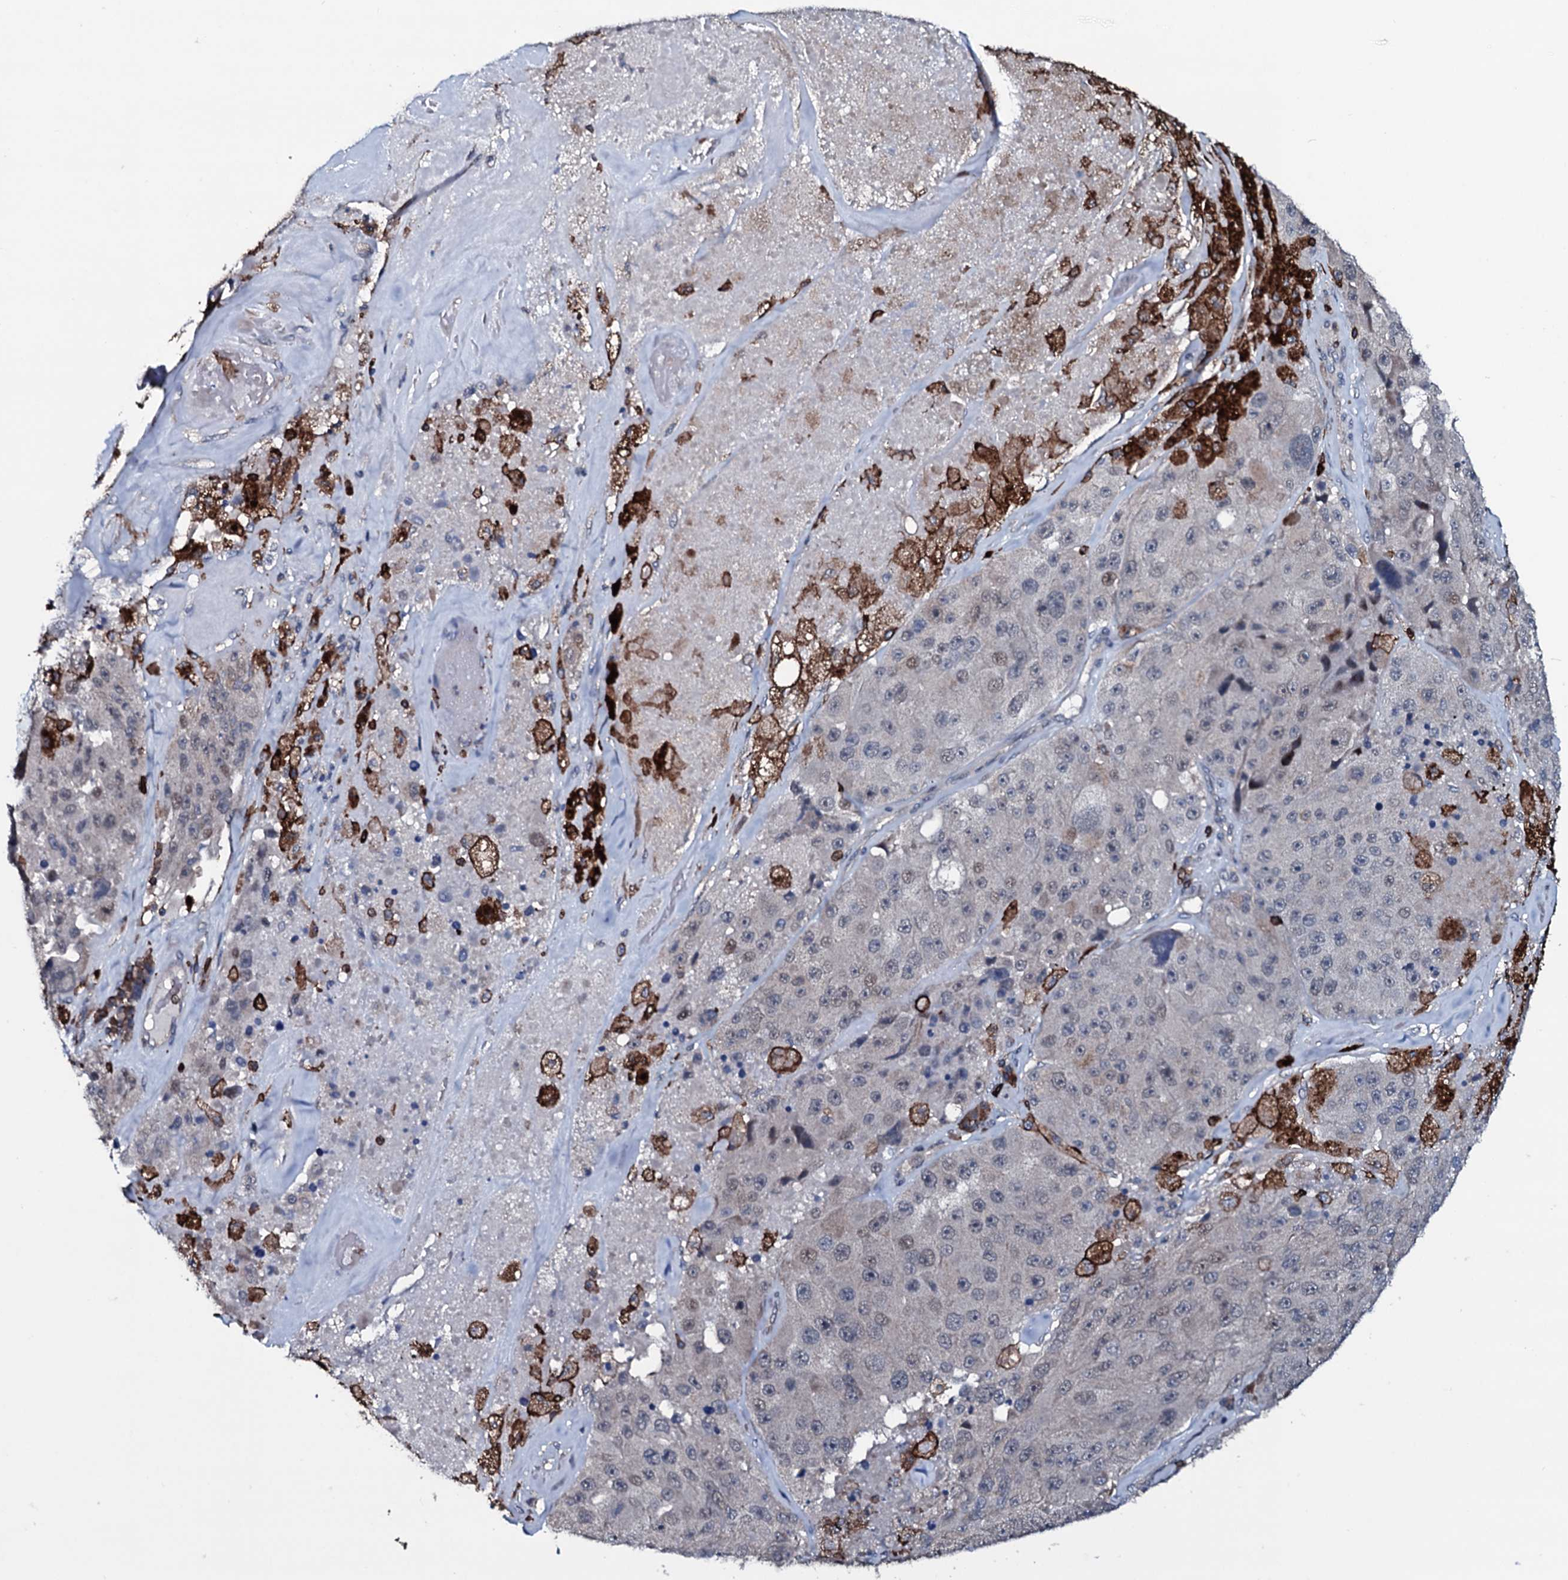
{"staining": {"intensity": "weak", "quantity": "<25%", "location": "nuclear"}, "tissue": "melanoma", "cell_type": "Tumor cells", "image_type": "cancer", "snomed": [{"axis": "morphology", "description": "Malignant melanoma, Metastatic site"}, {"axis": "topography", "description": "Lymph node"}], "caption": "This photomicrograph is of melanoma stained with immunohistochemistry to label a protein in brown with the nuclei are counter-stained blue. There is no staining in tumor cells. (Stains: DAB (3,3'-diaminobenzidine) IHC with hematoxylin counter stain, Microscopy: brightfield microscopy at high magnification).", "gene": "OGFOD2", "patient": {"sex": "male", "age": 62}}